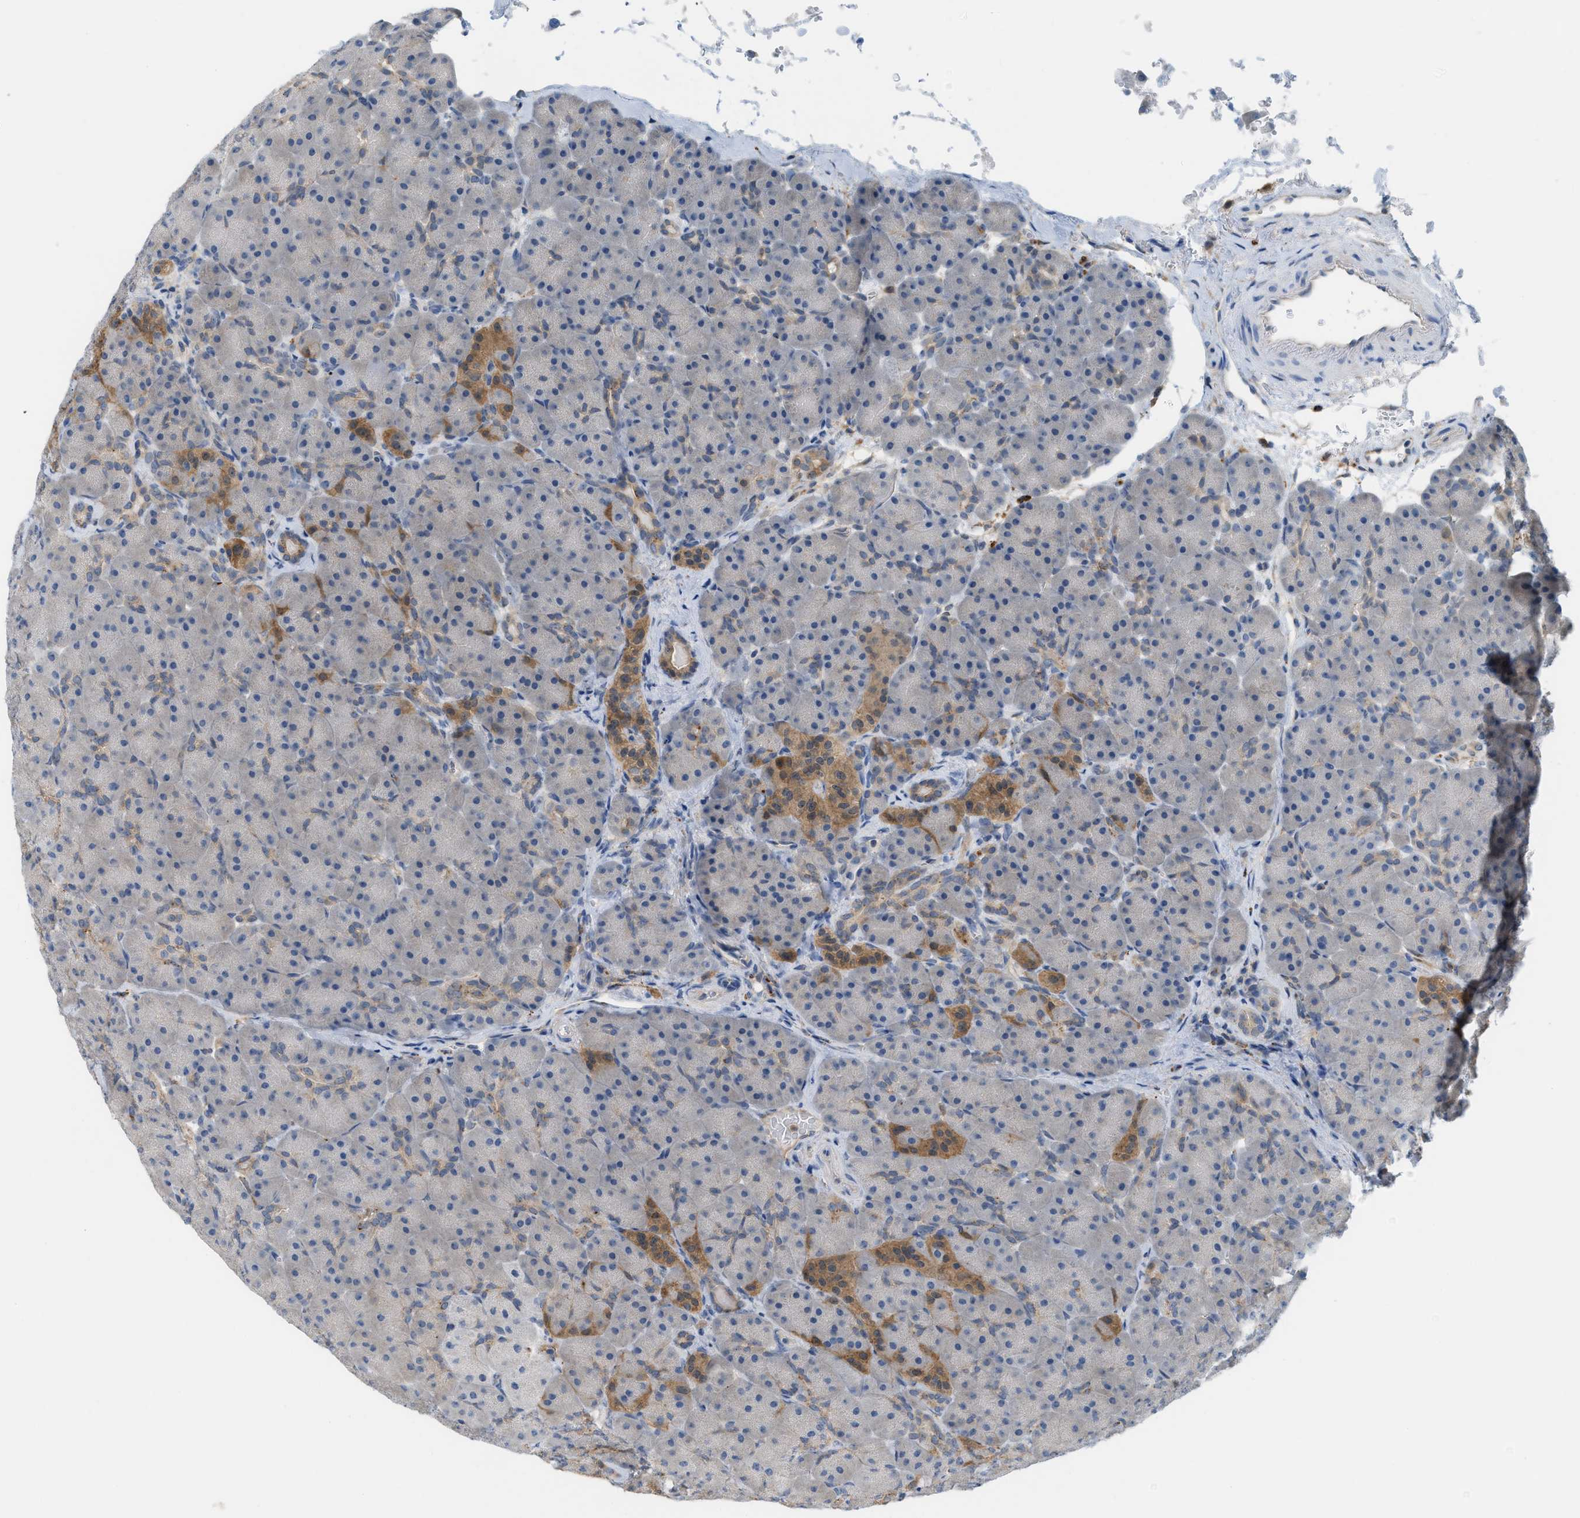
{"staining": {"intensity": "negative", "quantity": "none", "location": "none"}, "tissue": "pancreas", "cell_type": "Exocrine glandular cells", "image_type": "normal", "snomed": [{"axis": "morphology", "description": "Normal tissue, NOS"}, {"axis": "topography", "description": "Pancreas"}], "caption": "High power microscopy histopathology image of an immunohistochemistry histopathology image of normal pancreas, revealing no significant positivity in exocrine glandular cells.", "gene": "CSTB", "patient": {"sex": "male", "age": 66}}